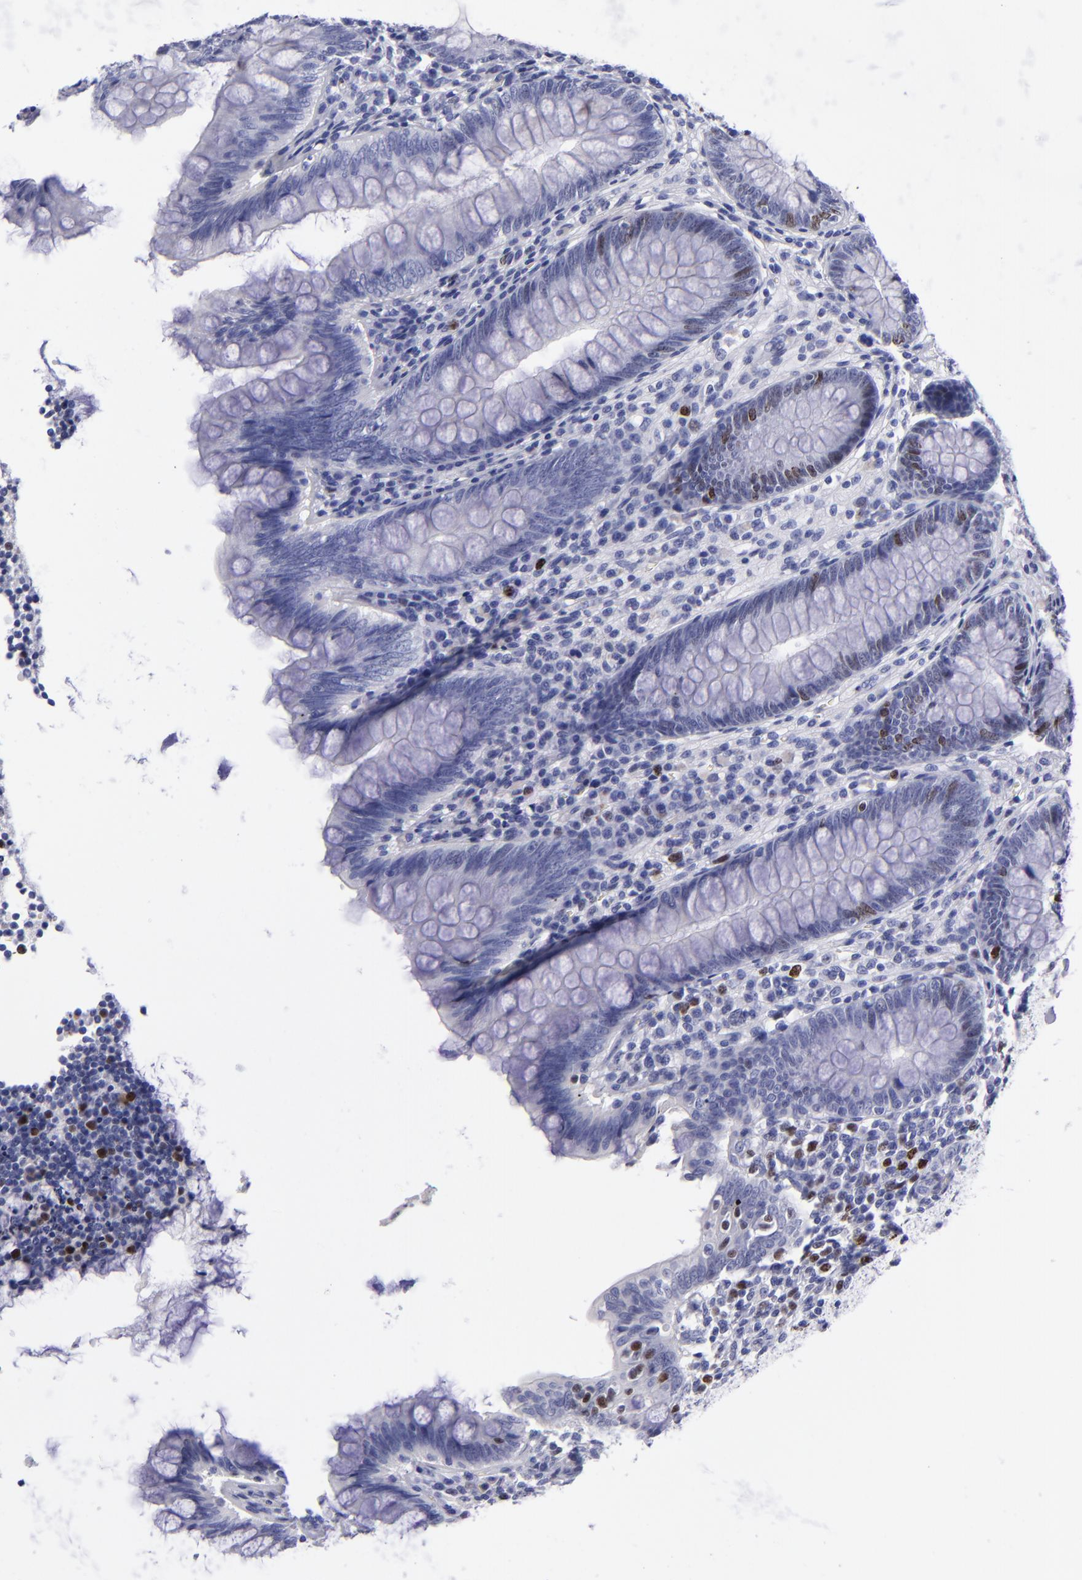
{"staining": {"intensity": "moderate", "quantity": "<25%", "location": "nuclear"}, "tissue": "appendix", "cell_type": "Glandular cells", "image_type": "normal", "snomed": [{"axis": "morphology", "description": "Normal tissue, NOS"}, {"axis": "topography", "description": "Appendix"}], "caption": "A photomicrograph of appendix stained for a protein shows moderate nuclear brown staining in glandular cells.", "gene": "MCM7", "patient": {"sex": "female", "age": 66}}